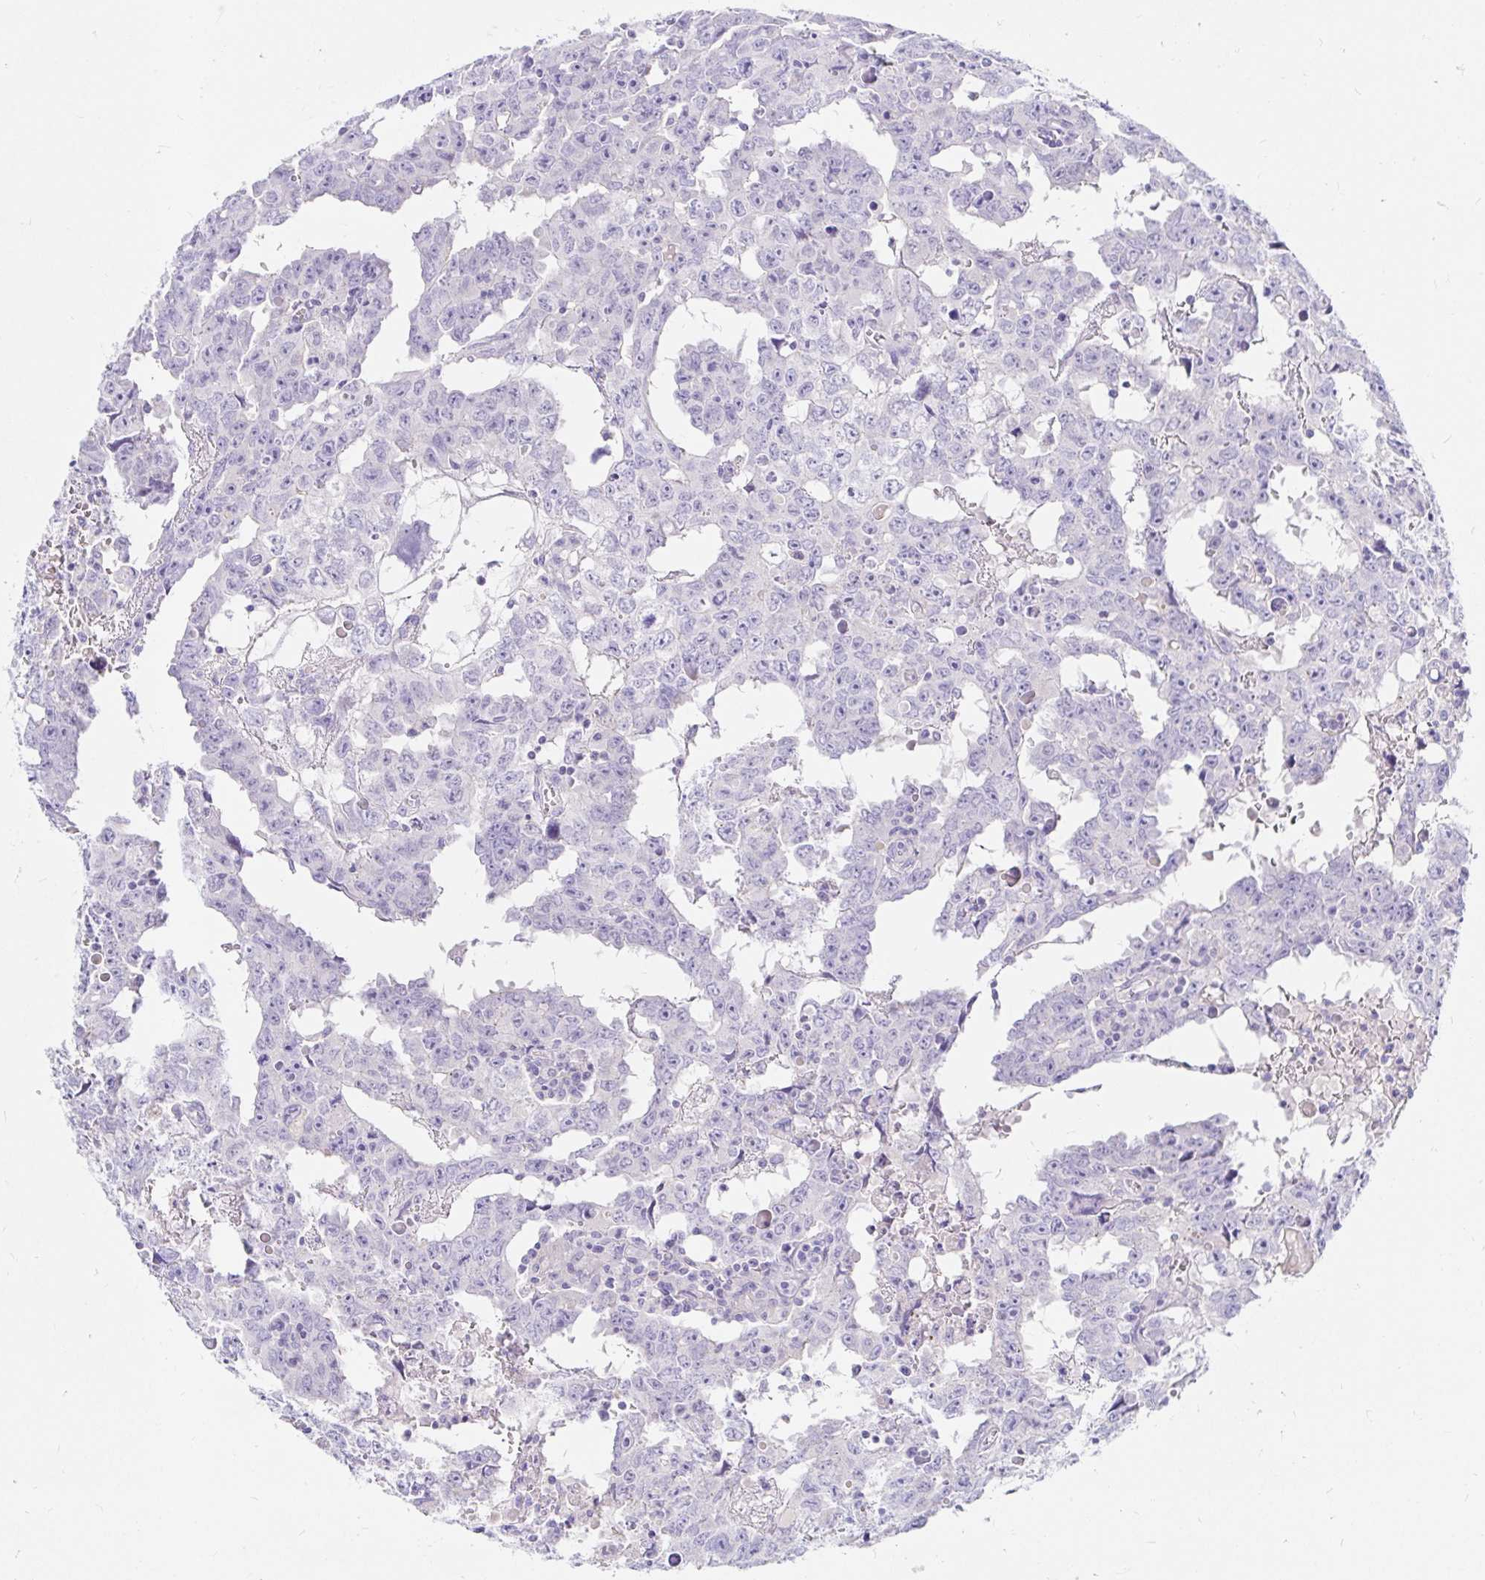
{"staining": {"intensity": "negative", "quantity": "none", "location": "none"}, "tissue": "testis cancer", "cell_type": "Tumor cells", "image_type": "cancer", "snomed": [{"axis": "morphology", "description": "Carcinoma, Embryonal, NOS"}, {"axis": "topography", "description": "Testis"}], "caption": "The micrograph reveals no staining of tumor cells in testis cancer (embryonal carcinoma).", "gene": "NR2E1", "patient": {"sex": "male", "age": 22}}